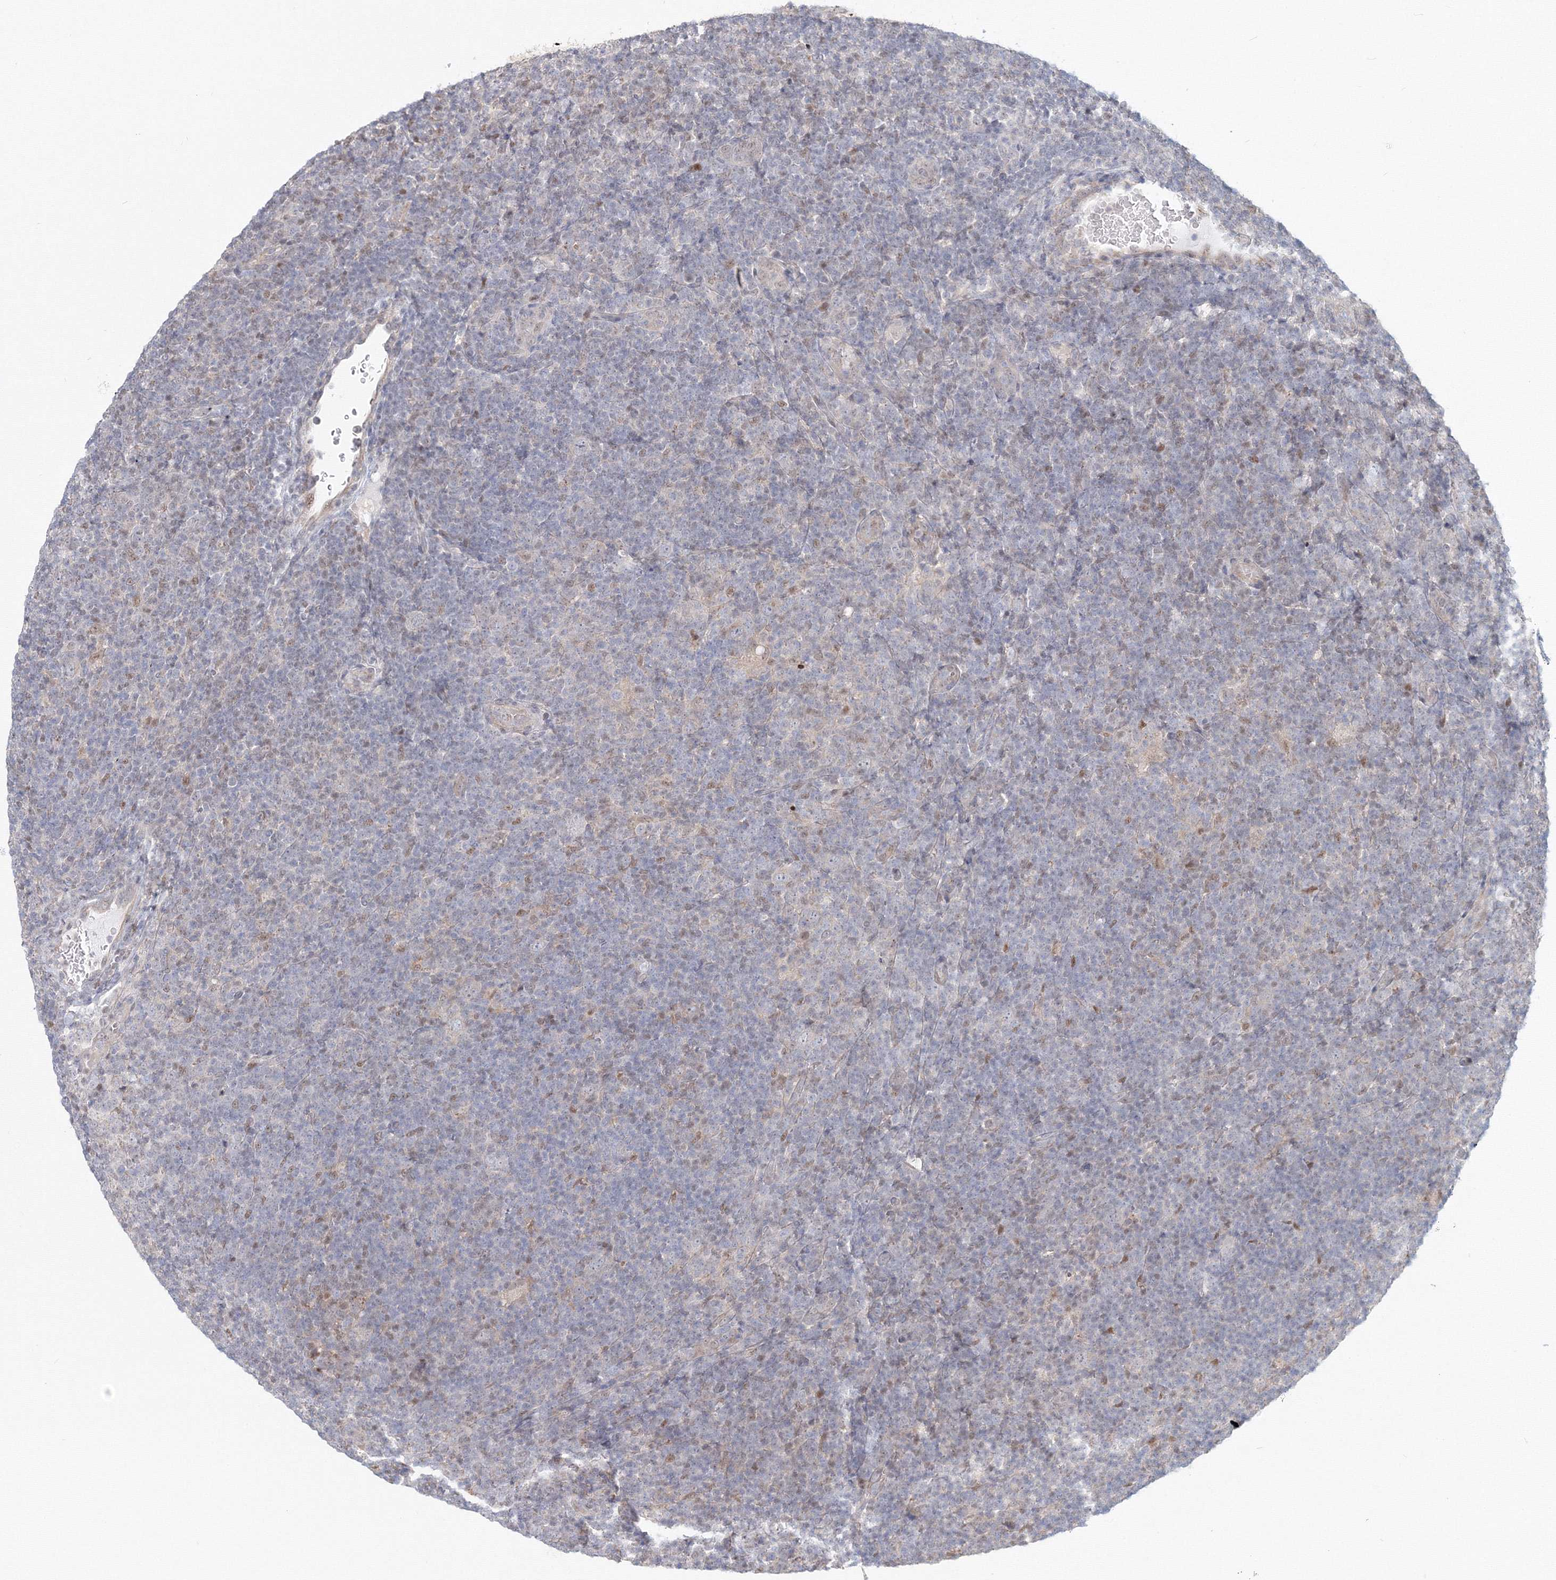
{"staining": {"intensity": "negative", "quantity": "none", "location": "none"}, "tissue": "lymphoma", "cell_type": "Tumor cells", "image_type": "cancer", "snomed": [{"axis": "morphology", "description": "Hodgkin's disease, NOS"}, {"axis": "topography", "description": "Lymph node"}], "caption": "An immunohistochemistry histopathology image of lymphoma is shown. There is no staining in tumor cells of lymphoma.", "gene": "ARHGAP21", "patient": {"sex": "female", "age": 57}}